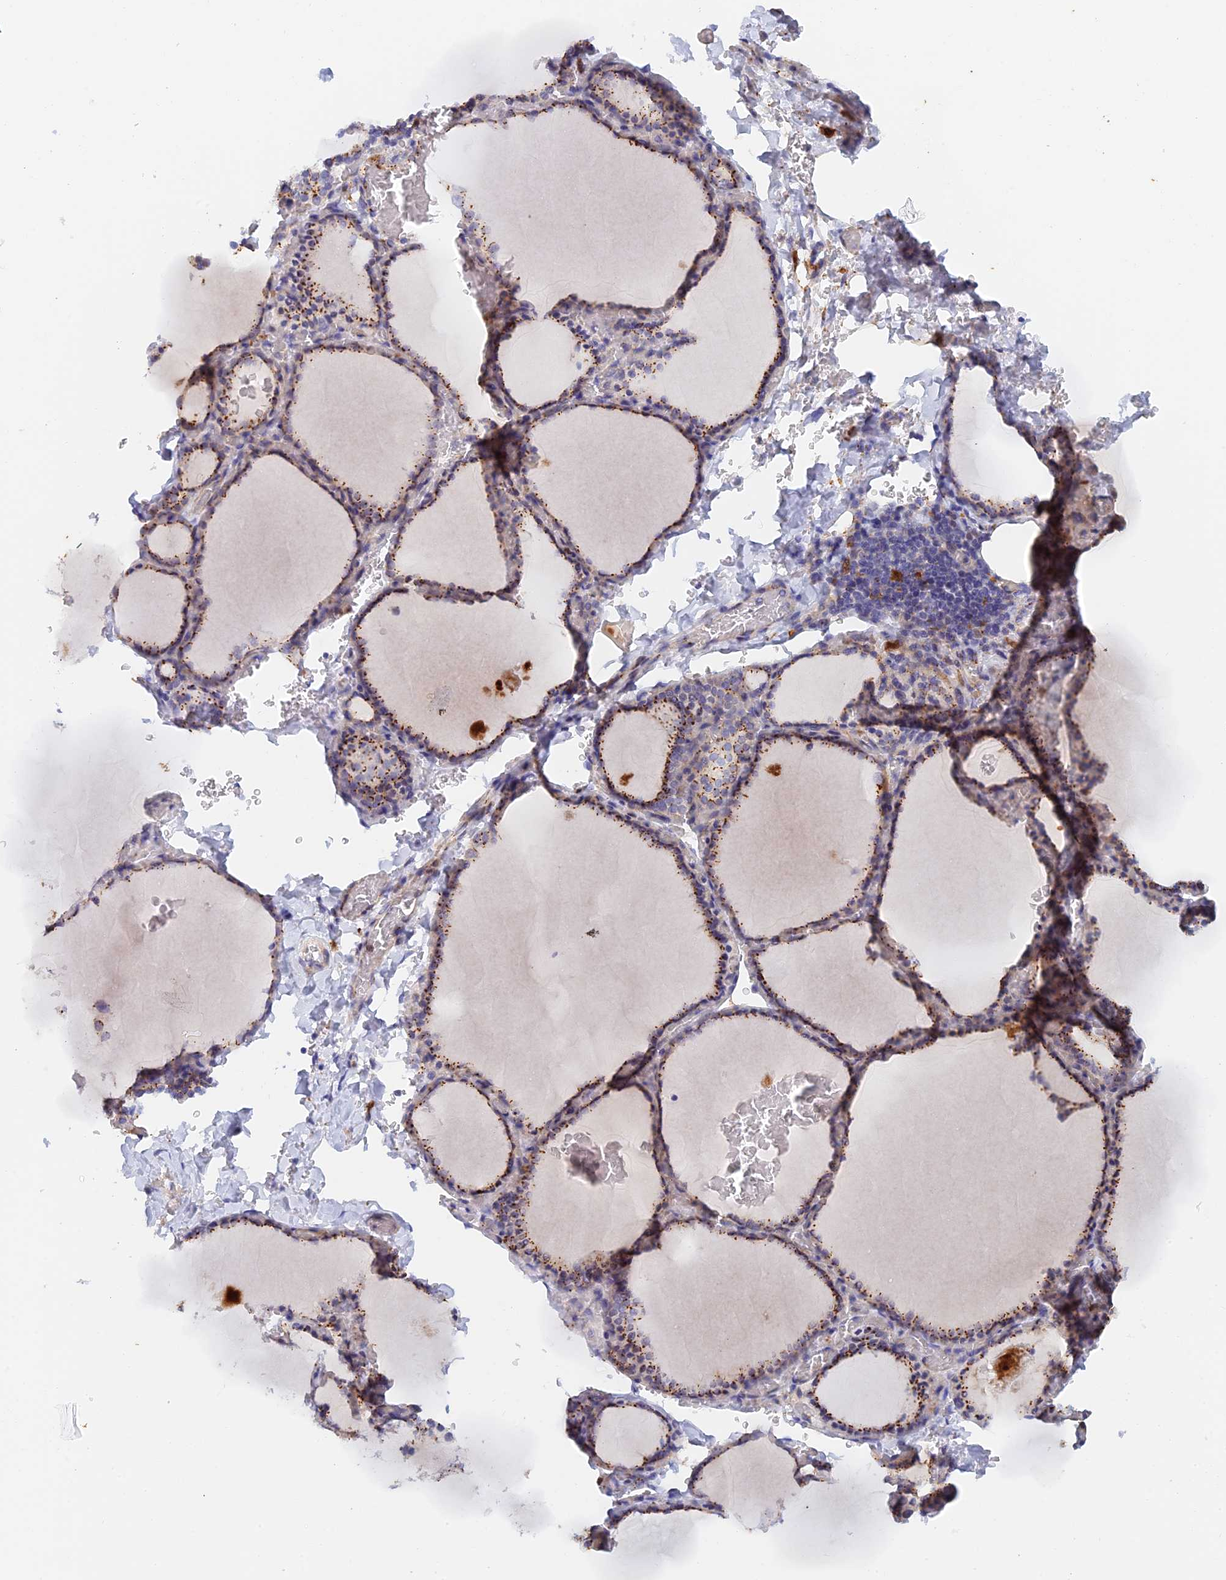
{"staining": {"intensity": "strong", "quantity": "25%-75%", "location": "cytoplasmic/membranous"}, "tissue": "thyroid gland", "cell_type": "Glandular cells", "image_type": "normal", "snomed": [{"axis": "morphology", "description": "Normal tissue, NOS"}, {"axis": "topography", "description": "Thyroid gland"}], "caption": "The histopathology image reveals staining of benign thyroid gland, revealing strong cytoplasmic/membranous protein positivity (brown color) within glandular cells.", "gene": "SLC24A3", "patient": {"sex": "female", "age": 39}}